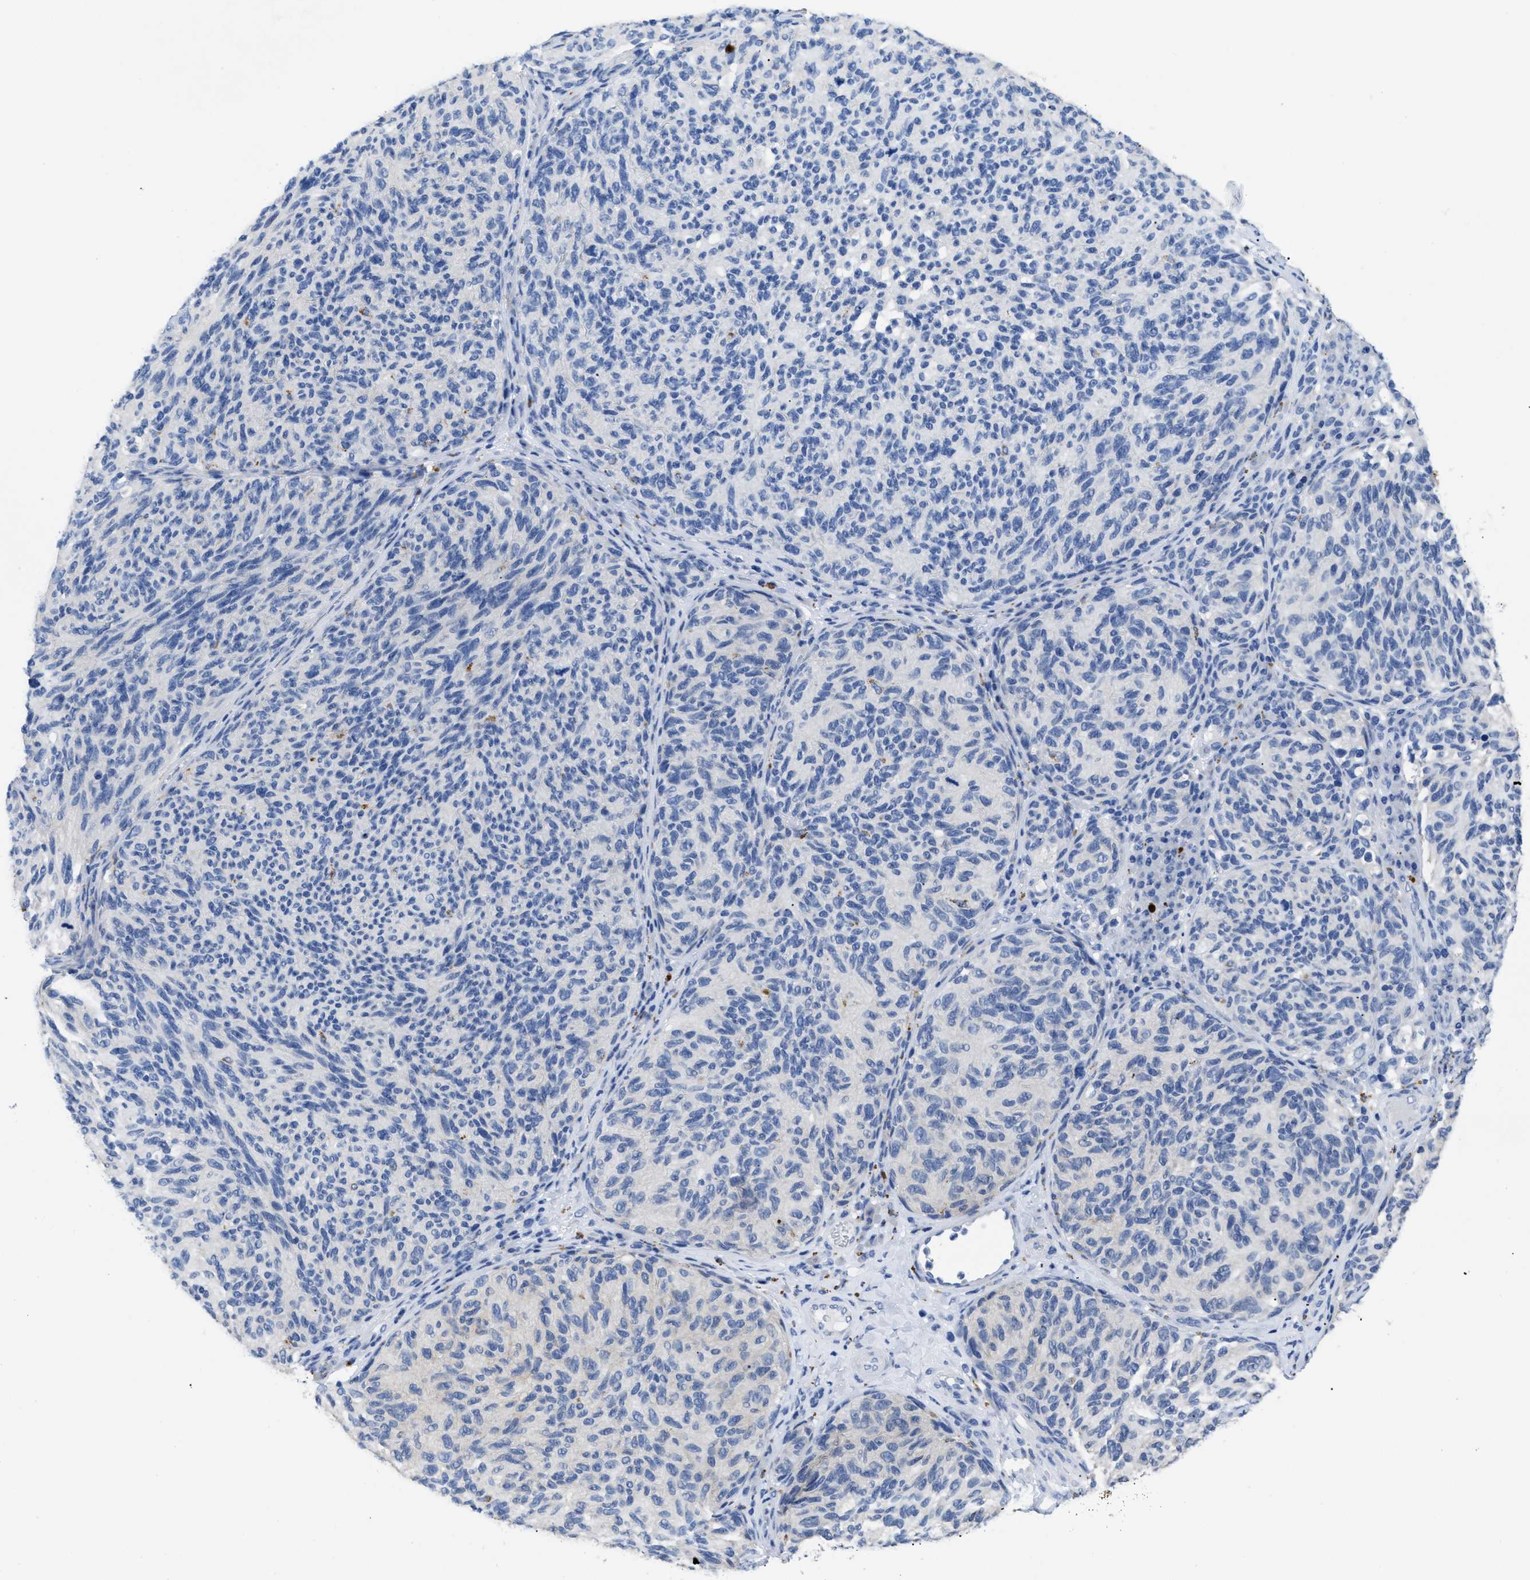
{"staining": {"intensity": "negative", "quantity": "none", "location": "none"}, "tissue": "melanoma", "cell_type": "Tumor cells", "image_type": "cancer", "snomed": [{"axis": "morphology", "description": "Malignant melanoma, NOS"}, {"axis": "topography", "description": "Skin"}], "caption": "The micrograph shows no staining of tumor cells in malignant melanoma.", "gene": "APOBEC2", "patient": {"sex": "female", "age": 73}}